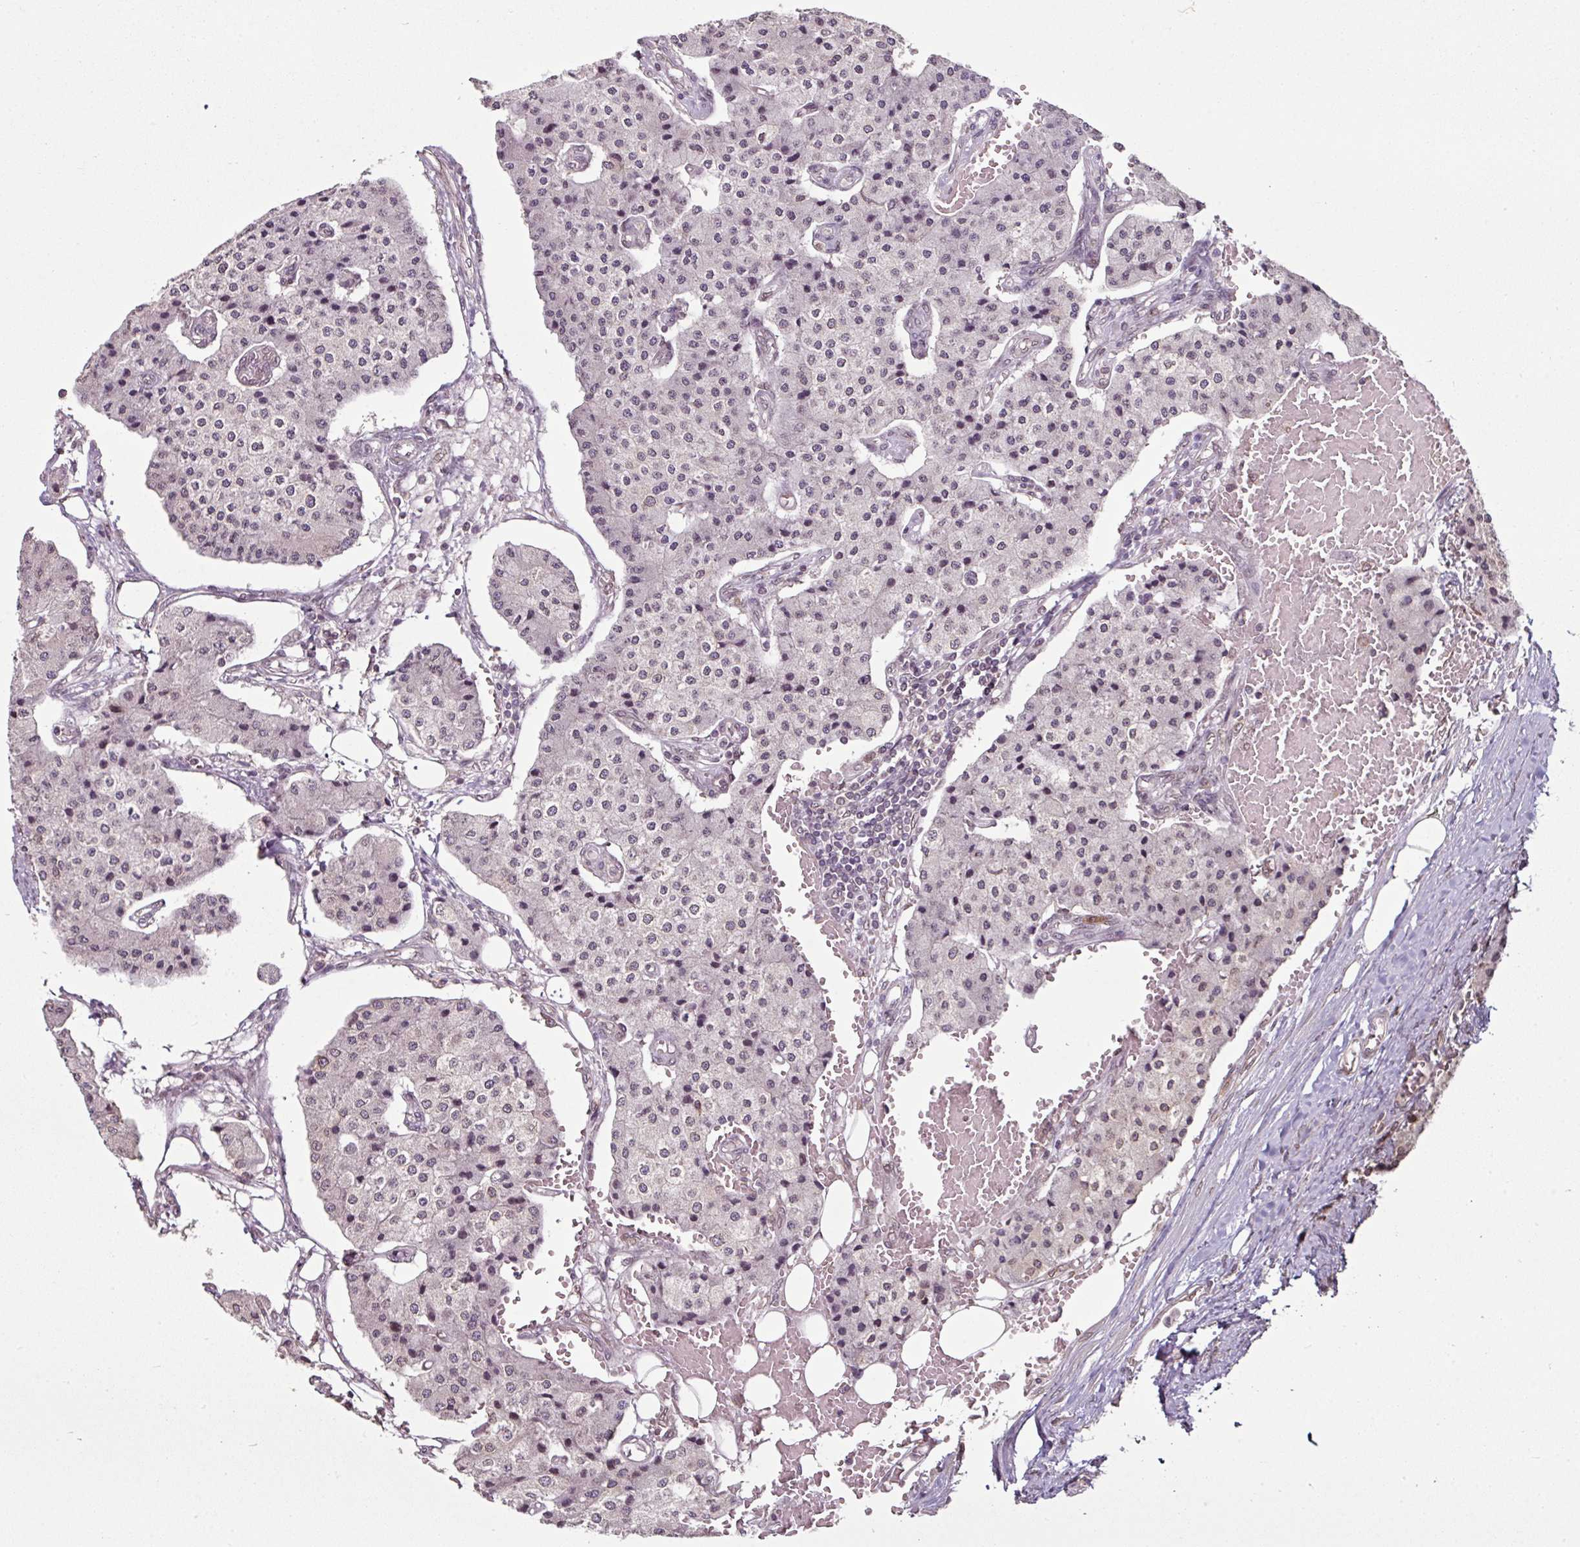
{"staining": {"intensity": "negative", "quantity": "none", "location": "none"}, "tissue": "carcinoid", "cell_type": "Tumor cells", "image_type": "cancer", "snomed": [{"axis": "morphology", "description": "Carcinoid, malignant, NOS"}, {"axis": "topography", "description": "Colon"}], "caption": "Tumor cells are negative for protein expression in human carcinoid (malignant).", "gene": "RANGAP1", "patient": {"sex": "female", "age": 52}}